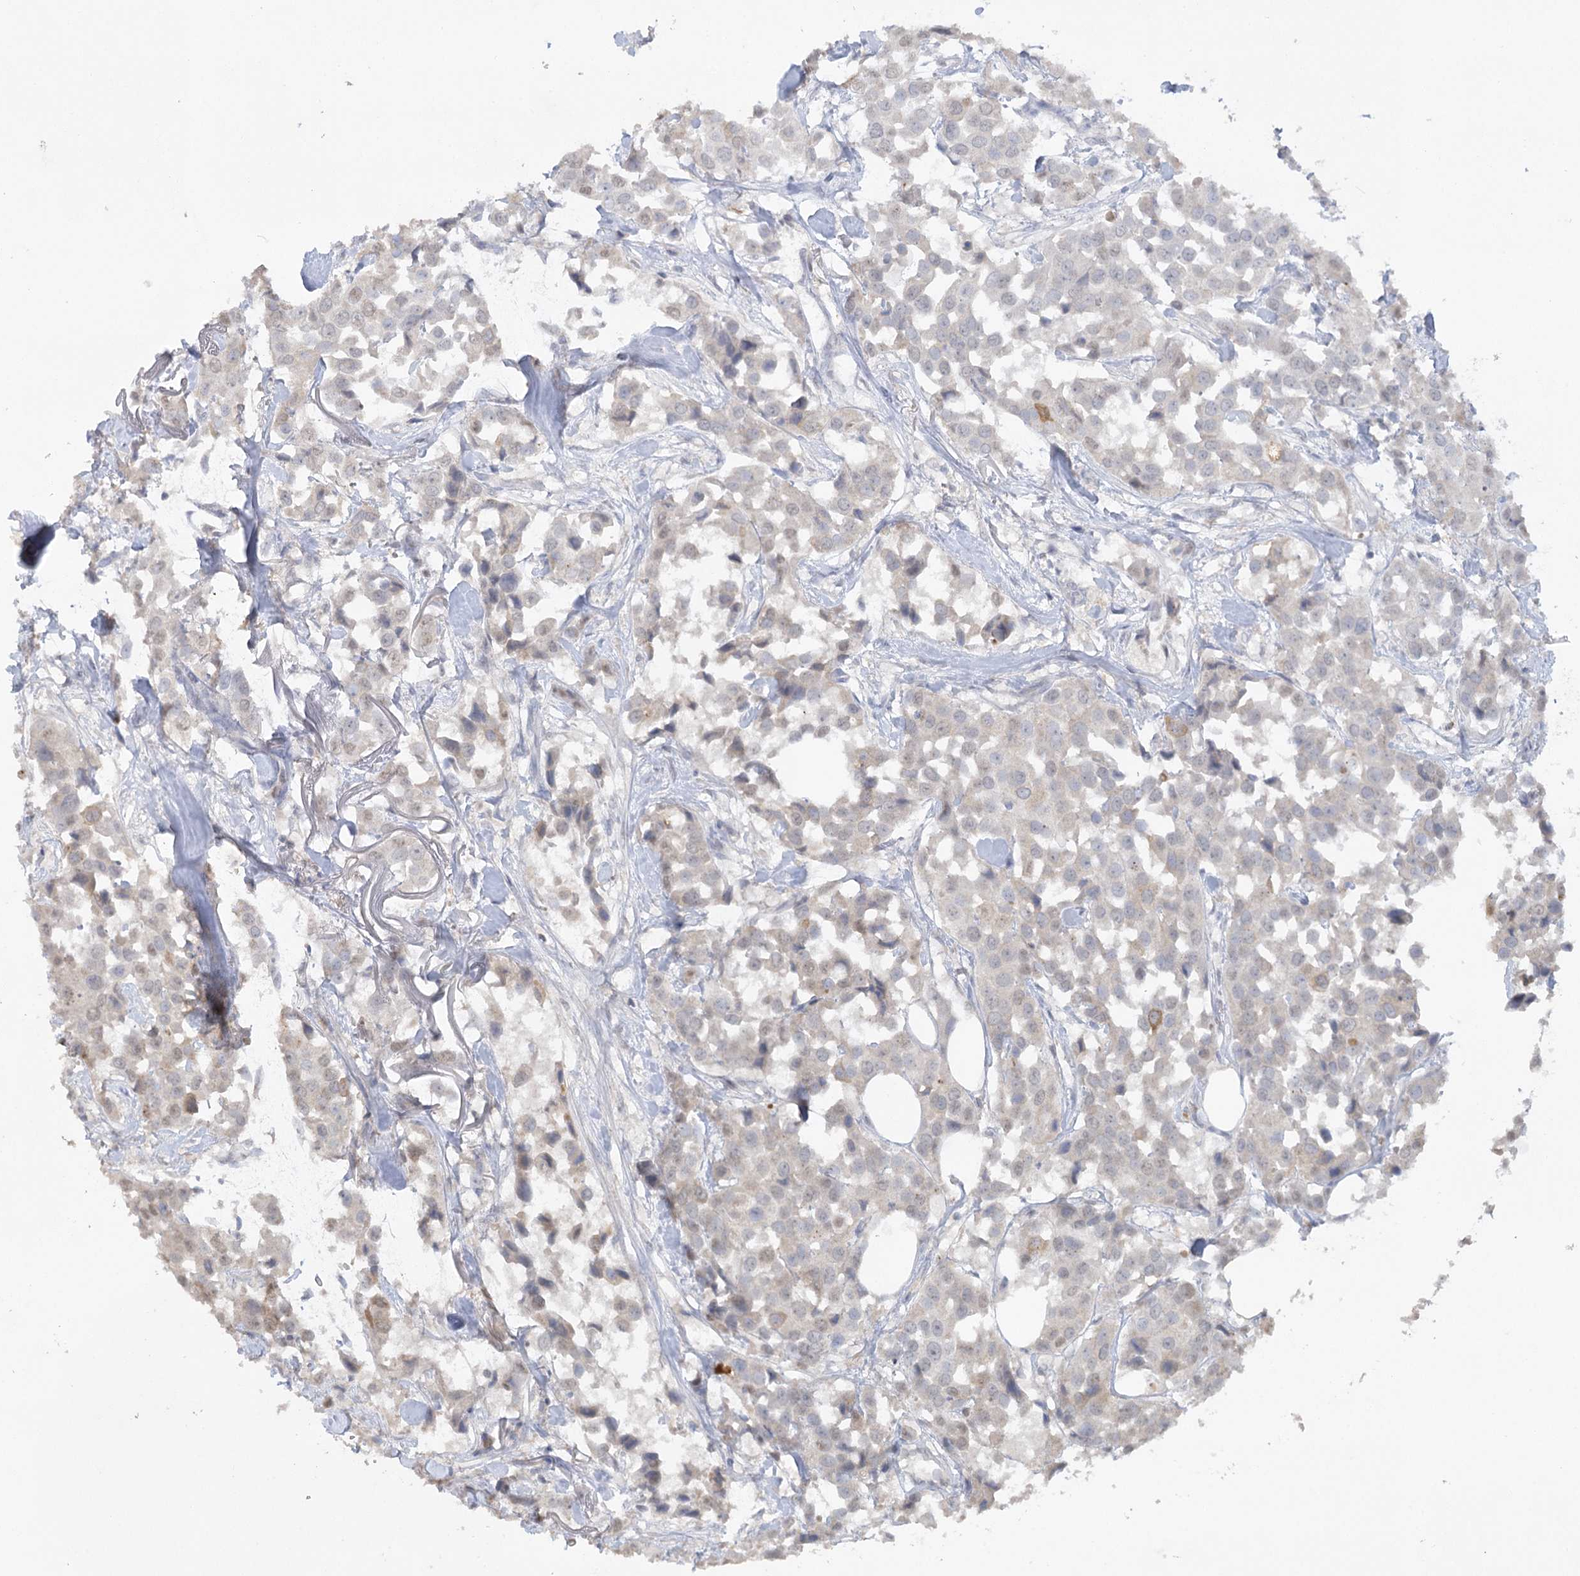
{"staining": {"intensity": "weak", "quantity": "<25%", "location": "cytoplasmic/membranous"}, "tissue": "breast cancer", "cell_type": "Tumor cells", "image_type": "cancer", "snomed": [{"axis": "morphology", "description": "Duct carcinoma"}, {"axis": "topography", "description": "Breast"}], "caption": "The immunohistochemistry image has no significant staining in tumor cells of breast cancer tissue.", "gene": "TRAF3IP1", "patient": {"sex": "female", "age": 80}}